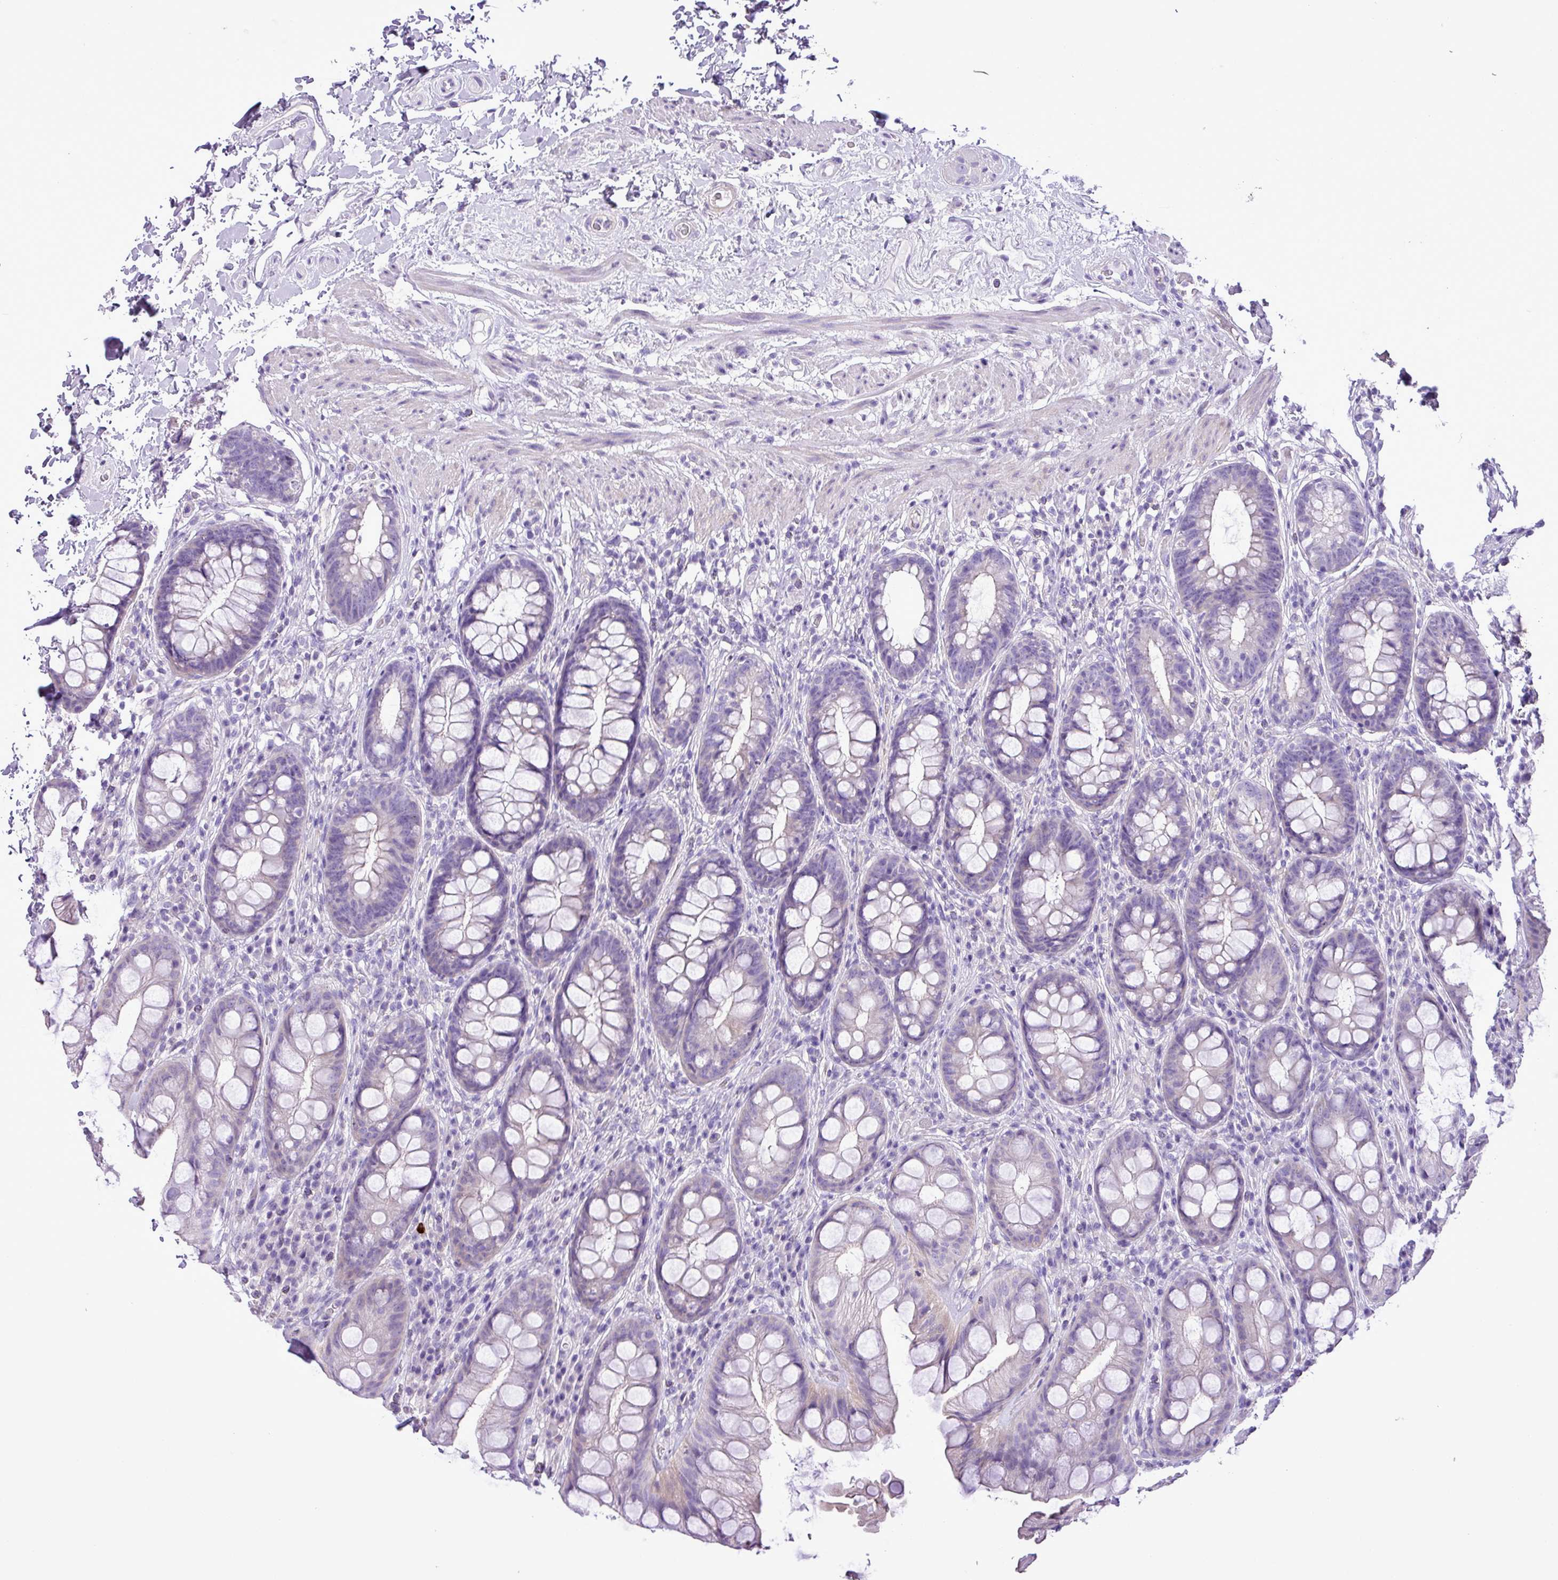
{"staining": {"intensity": "moderate", "quantity": "<25%", "location": "cytoplasmic/membranous"}, "tissue": "rectum", "cell_type": "Glandular cells", "image_type": "normal", "snomed": [{"axis": "morphology", "description": "Normal tissue, NOS"}, {"axis": "topography", "description": "Rectum"}], "caption": "Rectum stained with a brown dye shows moderate cytoplasmic/membranous positive staining in approximately <25% of glandular cells.", "gene": "ZNF334", "patient": {"sex": "male", "age": 74}}